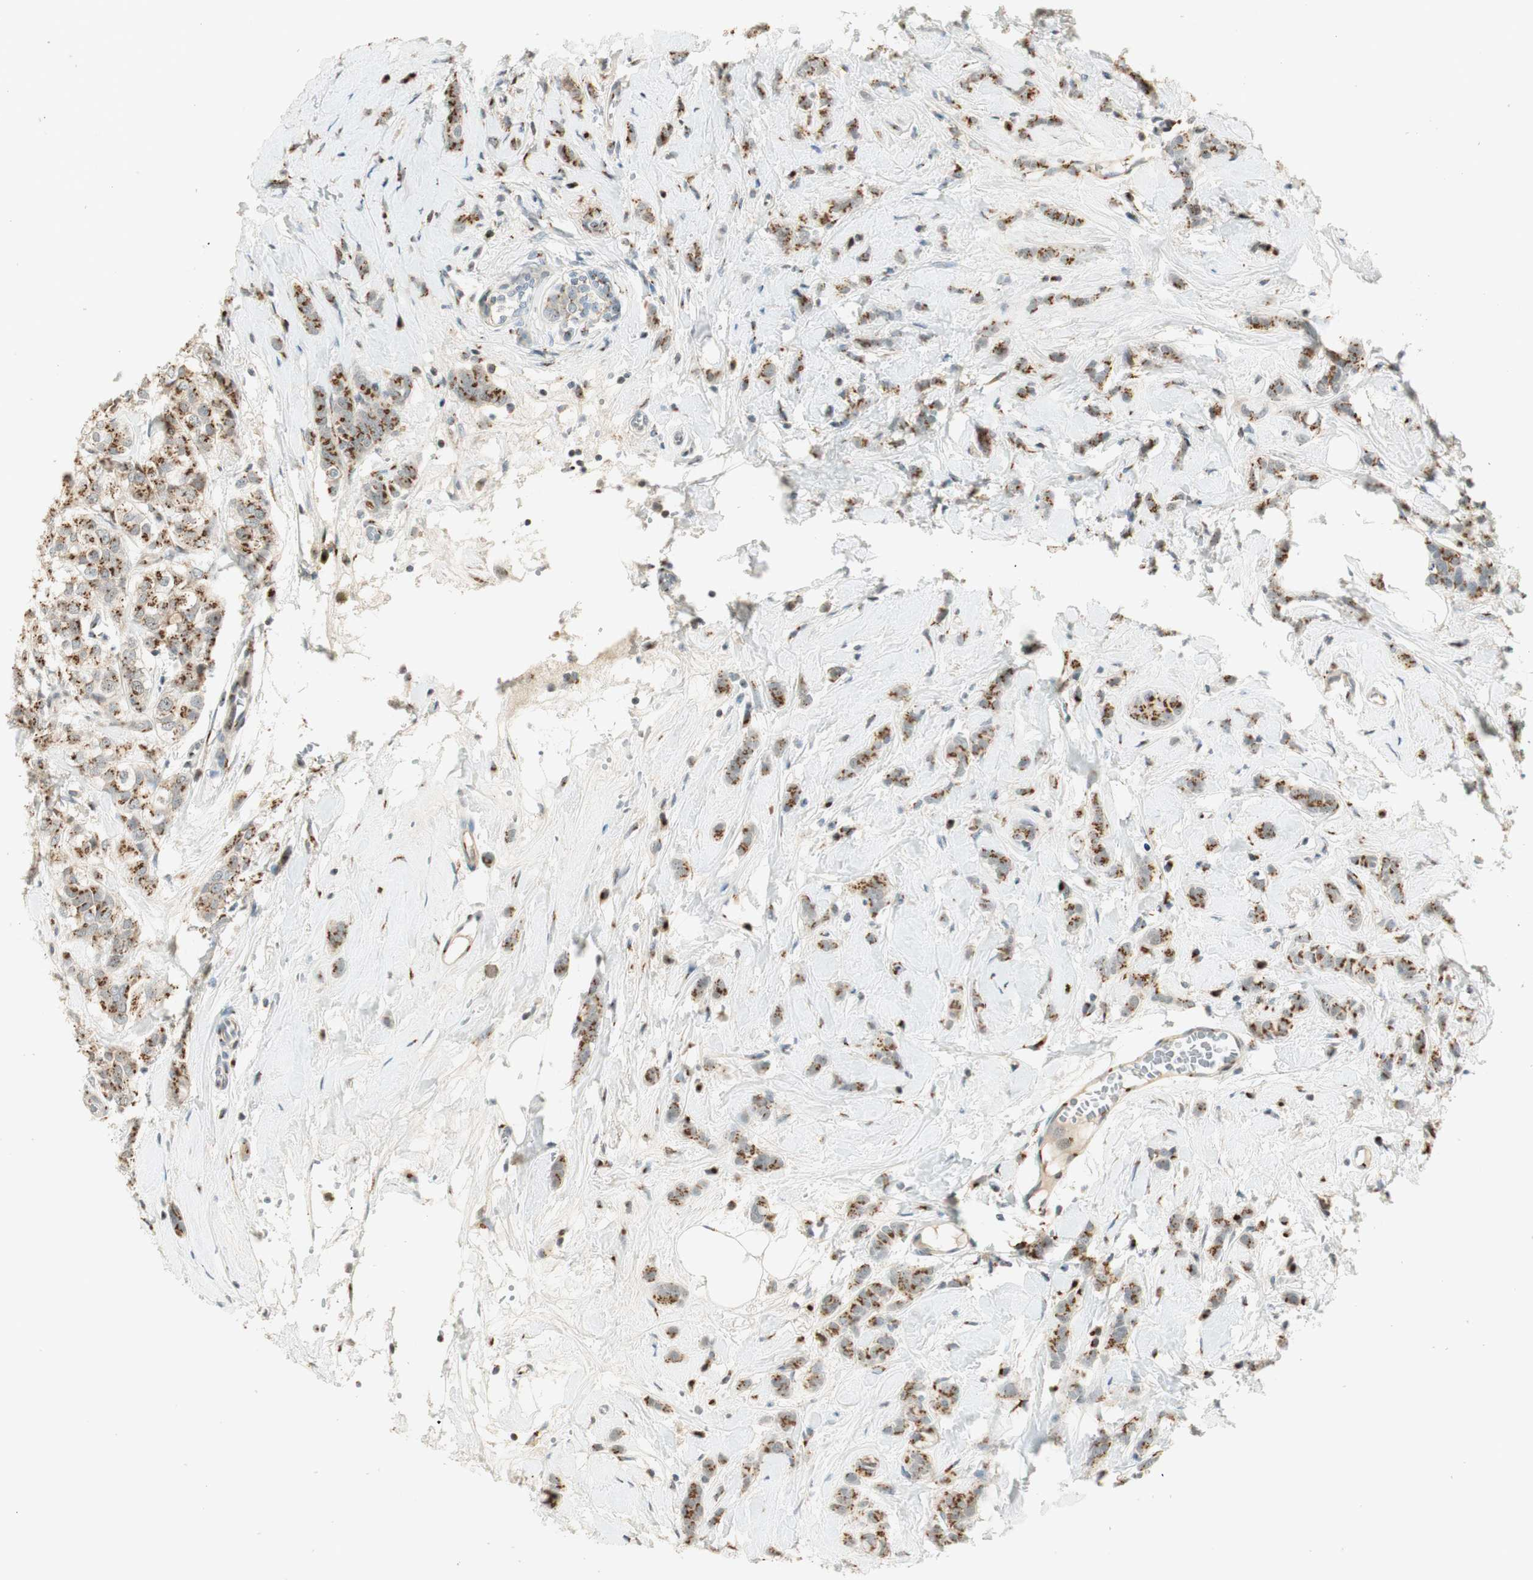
{"staining": {"intensity": "moderate", "quantity": ">75%", "location": "cytoplasmic/membranous"}, "tissue": "breast cancer", "cell_type": "Tumor cells", "image_type": "cancer", "snomed": [{"axis": "morphology", "description": "Lobular carcinoma"}, {"axis": "topography", "description": "Breast"}], "caption": "The image exhibits immunohistochemical staining of breast cancer (lobular carcinoma). There is moderate cytoplasmic/membranous positivity is appreciated in about >75% of tumor cells.", "gene": "NEO1", "patient": {"sex": "female", "age": 60}}